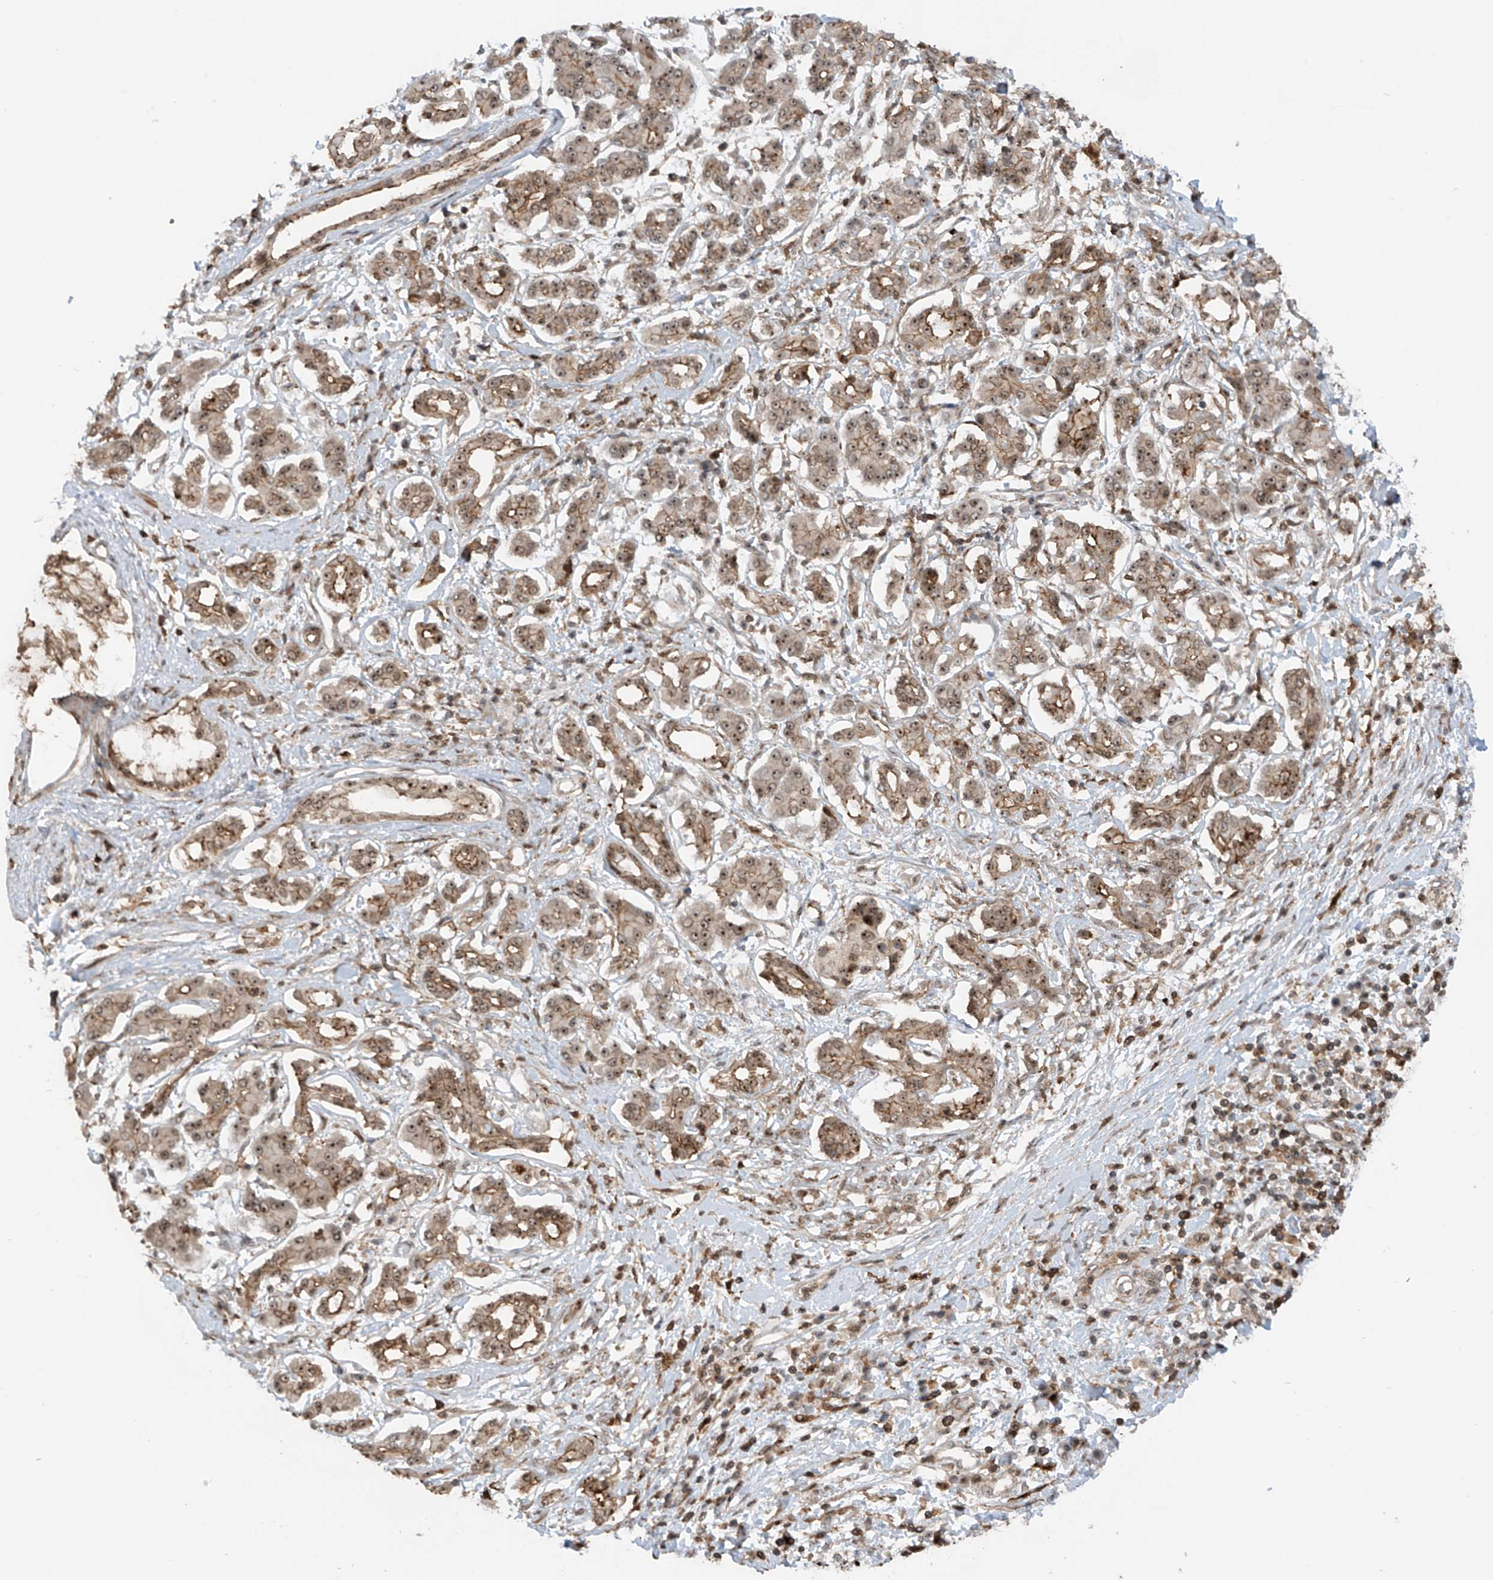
{"staining": {"intensity": "moderate", "quantity": ">75%", "location": "cytoplasmic/membranous,nuclear"}, "tissue": "pancreatic cancer", "cell_type": "Tumor cells", "image_type": "cancer", "snomed": [{"axis": "morphology", "description": "Adenocarcinoma, NOS"}, {"axis": "topography", "description": "Pancreas"}], "caption": "Protein analysis of pancreatic cancer (adenocarcinoma) tissue exhibits moderate cytoplasmic/membranous and nuclear positivity in about >75% of tumor cells. Nuclei are stained in blue.", "gene": "REPIN1", "patient": {"sex": "female", "age": 56}}